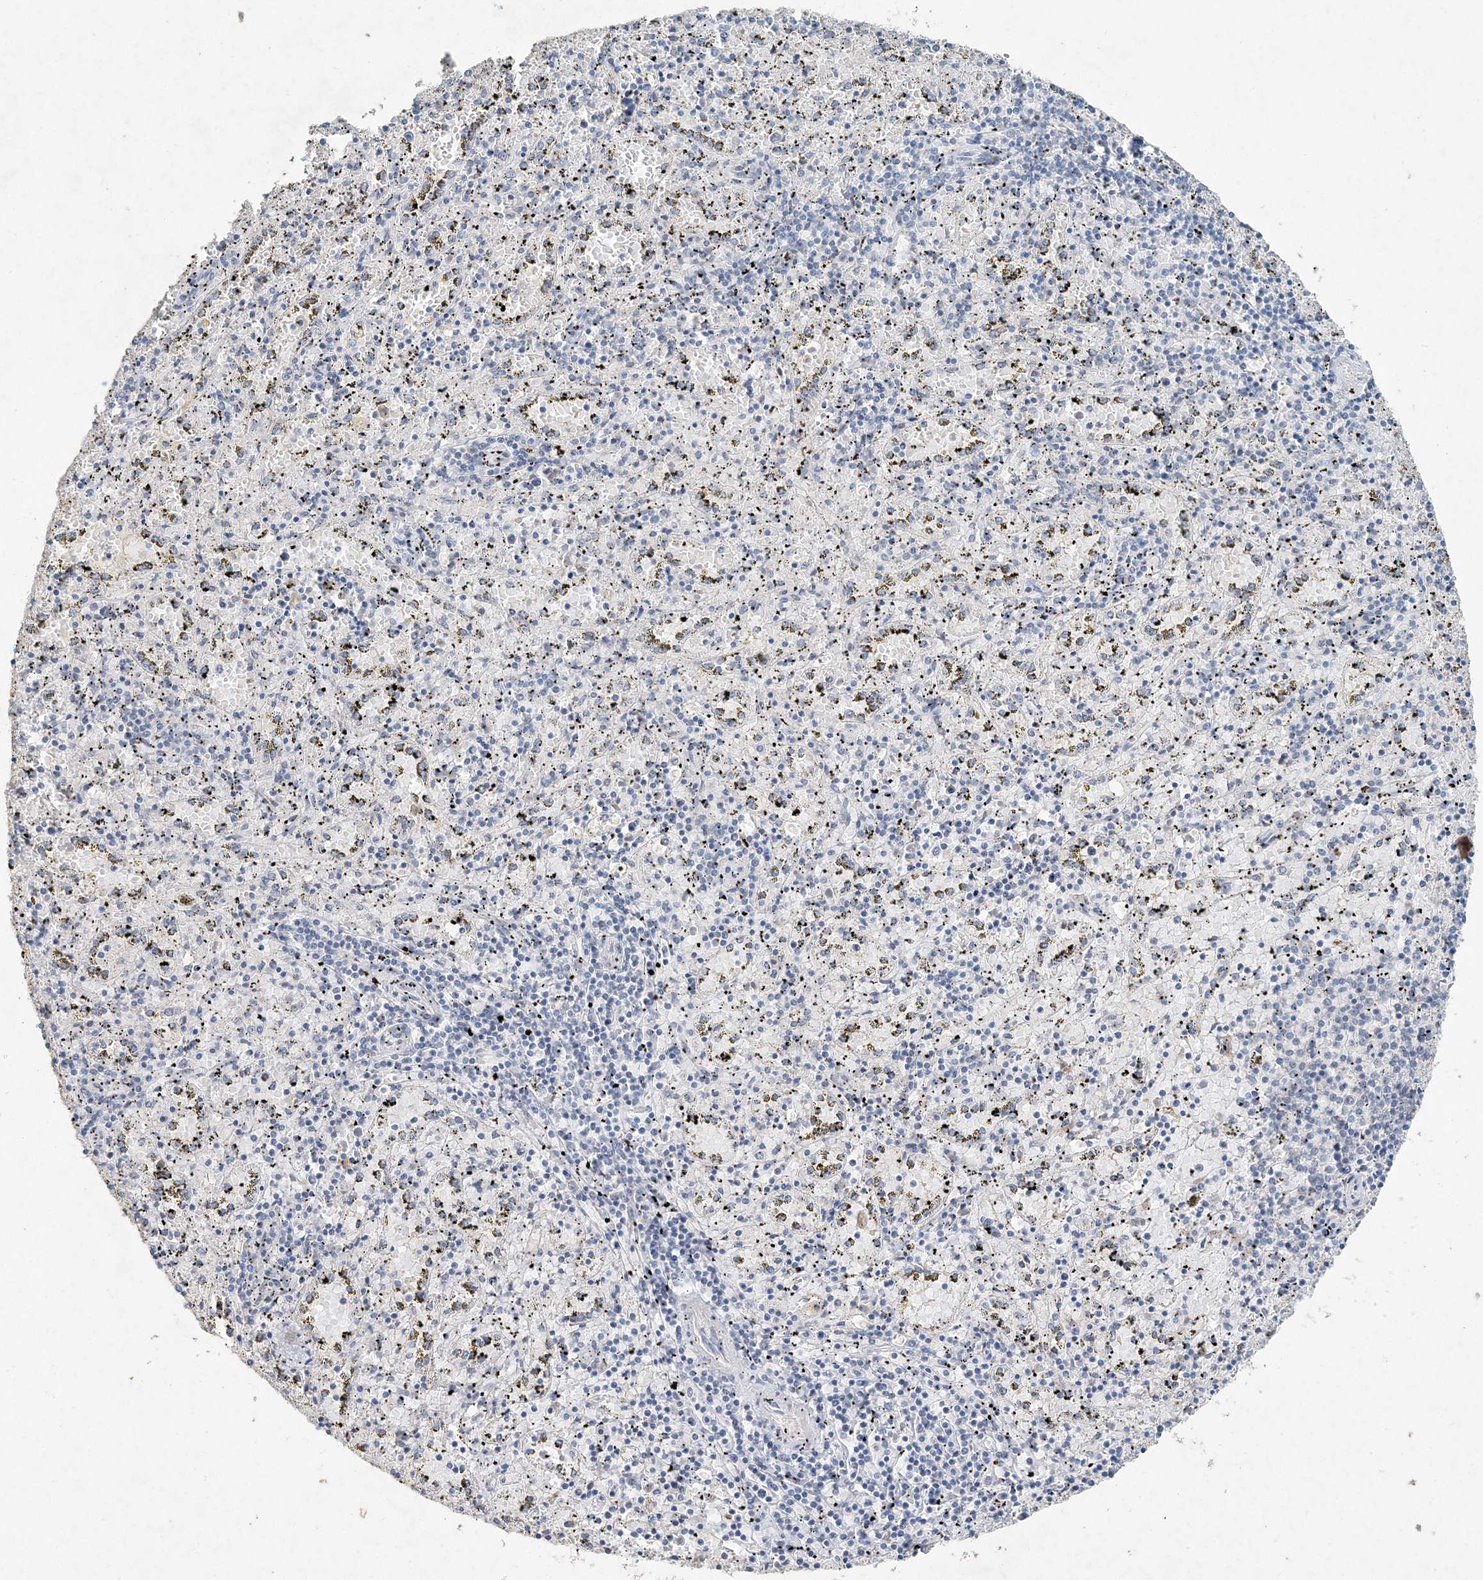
{"staining": {"intensity": "negative", "quantity": "none", "location": "none"}, "tissue": "spleen", "cell_type": "Cells in red pulp", "image_type": "normal", "snomed": [{"axis": "morphology", "description": "Normal tissue, NOS"}, {"axis": "topography", "description": "Spleen"}], "caption": "Spleen stained for a protein using immunohistochemistry (IHC) reveals no staining cells in red pulp.", "gene": "DNAH5", "patient": {"sex": "male", "age": 11}}